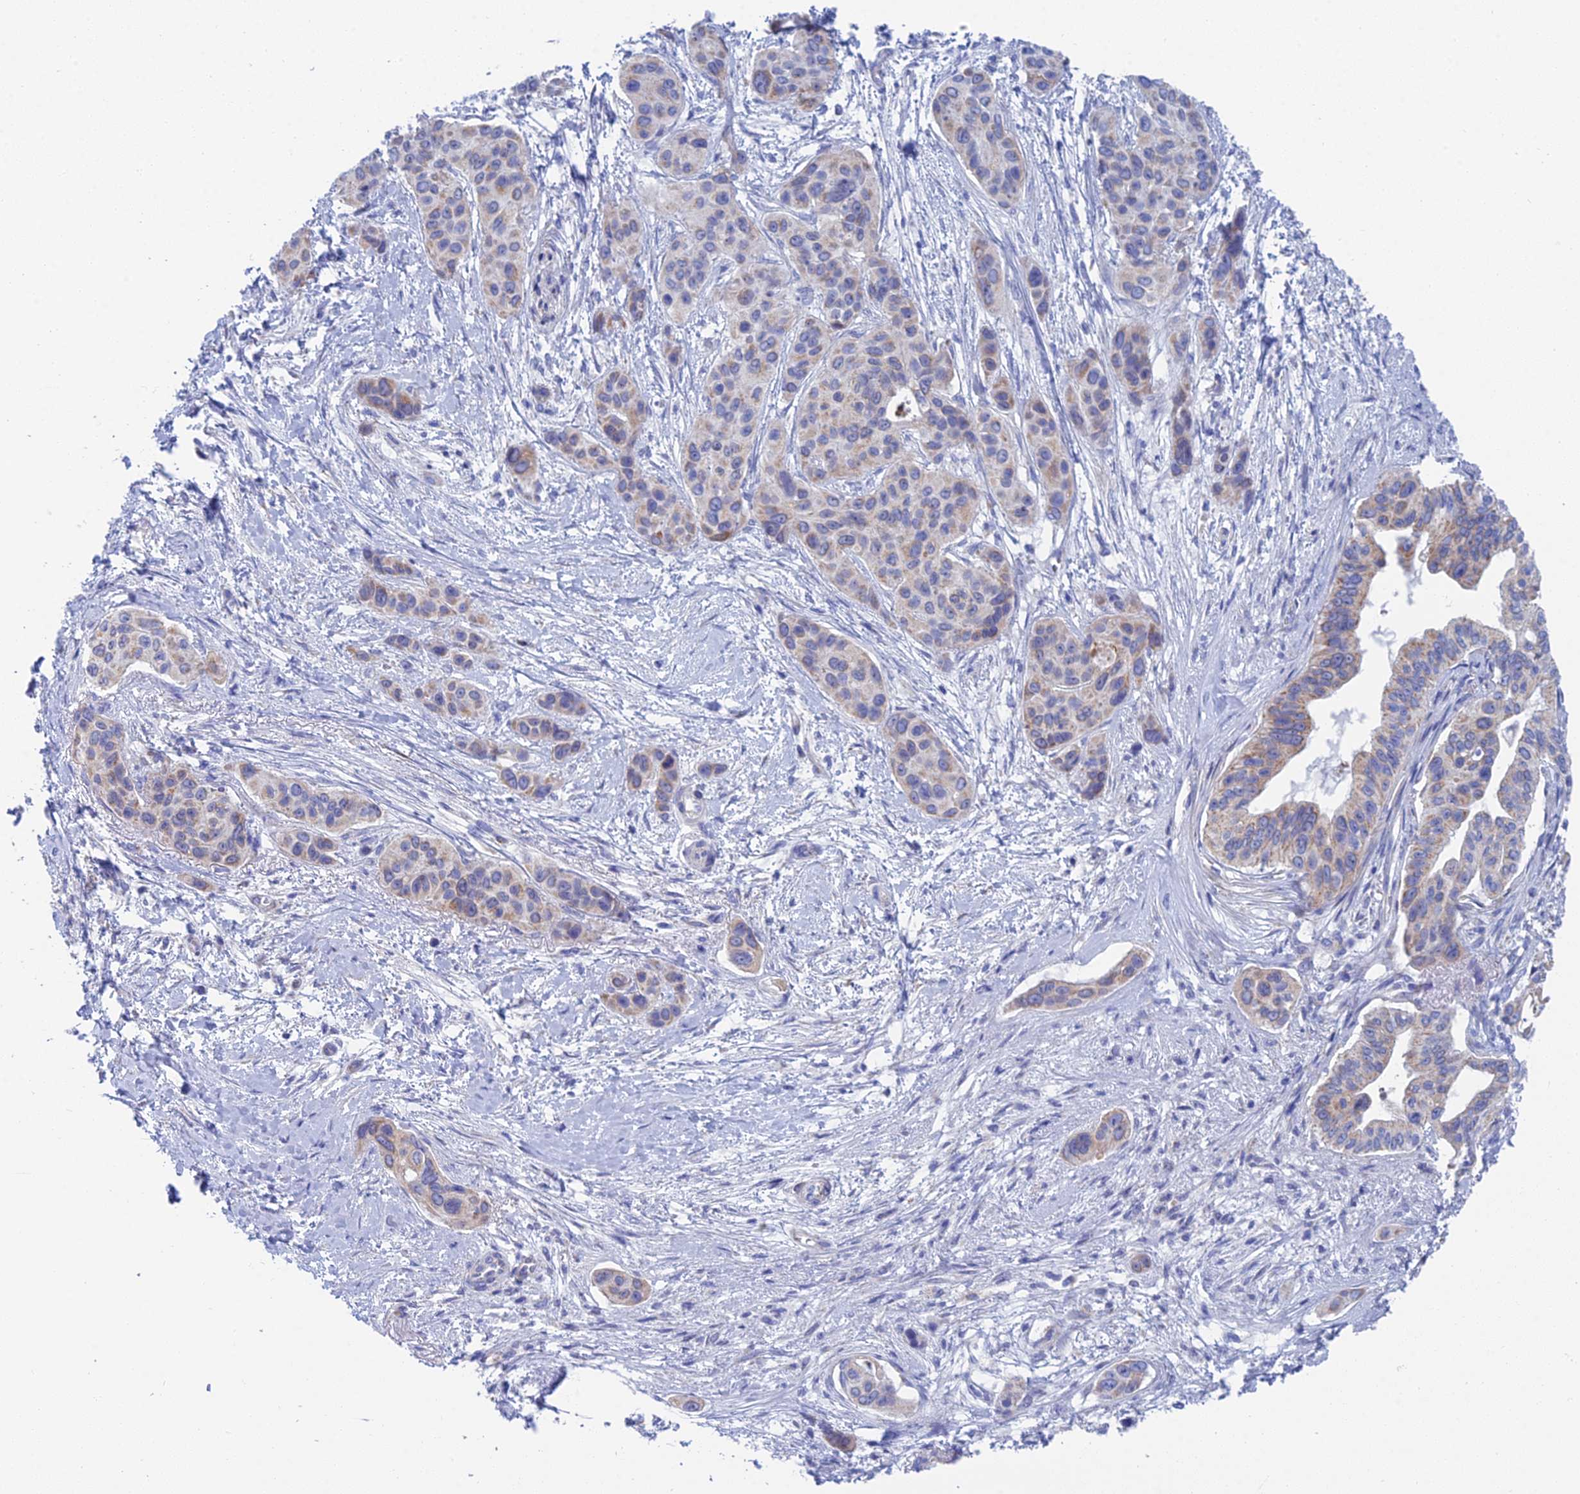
{"staining": {"intensity": "moderate", "quantity": "<25%", "location": "cytoplasmic/membranous"}, "tissue": "pancreatic cancer", "cell_type": "Tumor cells", "image_type": "cancer", "snomed": [{"axis": "morphology", "description": "Adenocarcinoma, NOS"}, {"axis": "topography", "description": "Pancreas"}], "caption": "A low amount of moderate cytoplasmic/membranous staining is identified in about <25% of tumor cells in adenocarcinoma (pancreatic) tissue. Nuclei are stained in blue.", "gene": "CFAP210", "patient": {"sex": "male", "age": 72}}